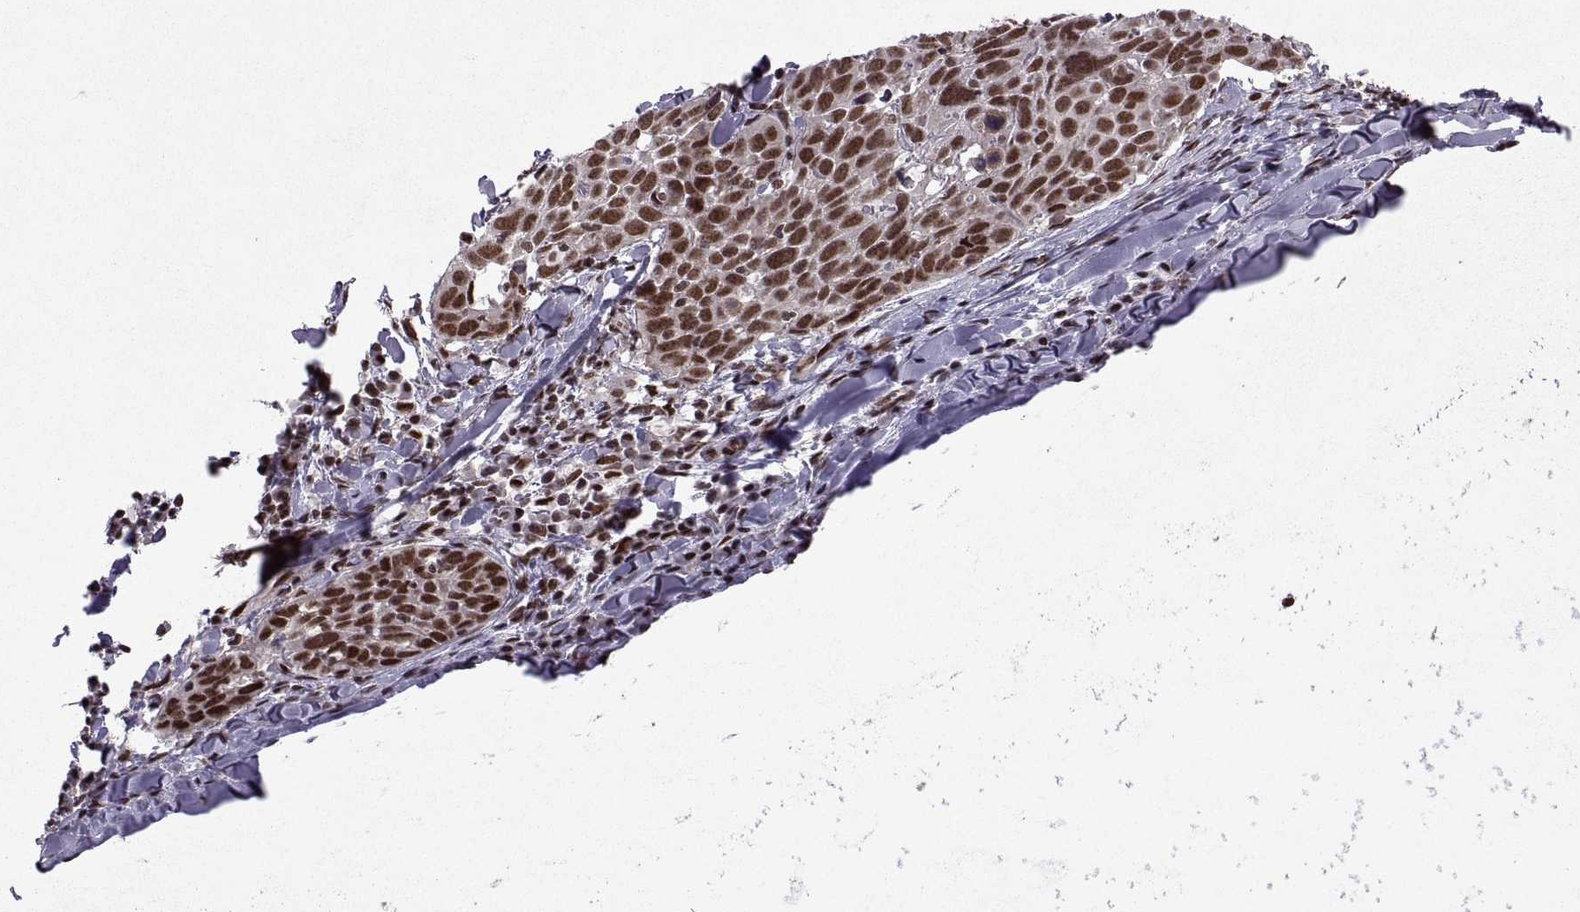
{"staining": {"intensity": "strong", "quantity": ">75%", "location": "nuclear"}, "tissue": "lung cancer", "cell_type": "Tumor cells", "image_type": "cancer", "snomed": [{"axis": "morphology", "description": "Squamous cell carcinoma, NOS"}, {"axis": "topography", "description": "Lung"}], "caption": "IHC micrograph of neoplastic tissue: human lung cancer stained using IHC reveals high levels of strong protein expression localized specifically in the nuclear of tumor cells, appearing as a nuclear brown color.", "gene": "MT1E", "patient": {"sex": "male", "age": 57}}